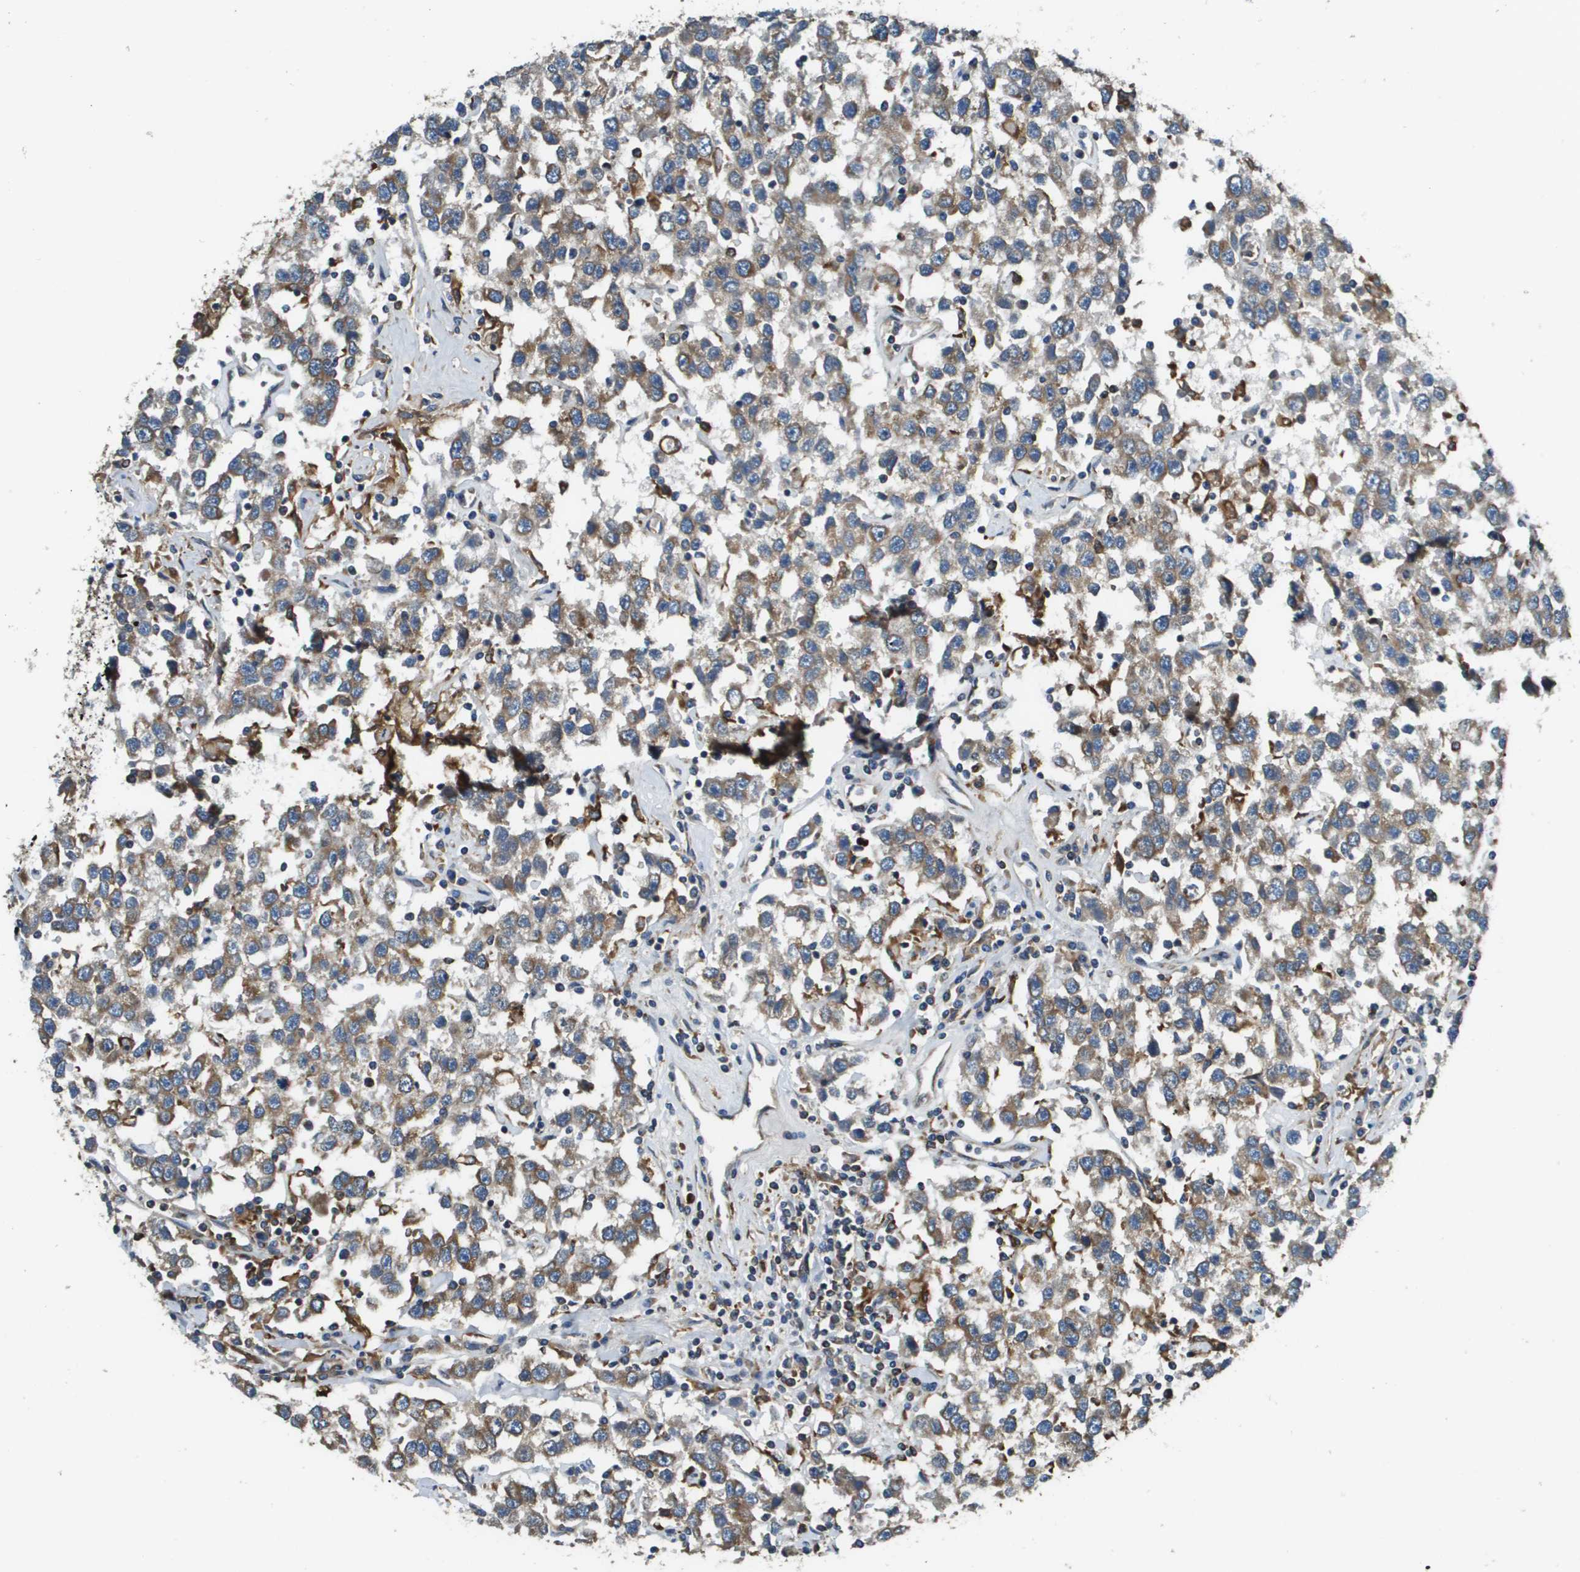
{"staining": {"intensity": "moderate", "quantity": "25%-75%", "location": "cytoplasmic/membranous"}, "tissue": "testis cancer", "cell_type": "Tumor cells", "image_type": "cancer", "snomed": [{"axis": "morphology", "description": "Seminoma, NOS"}, {"axis": "topography", "description": "Testis"}], "caption": "Brown immunohistochemical staining in human seminoma (testis) displays moderate cytoplasmic/membranous positivity in about 25%-75% of tumor cells. (DAB IHC with brightfield microscopy, high magnification).", "gene": "CNPY3", "patient": {"sex": "male", "age": 41}}